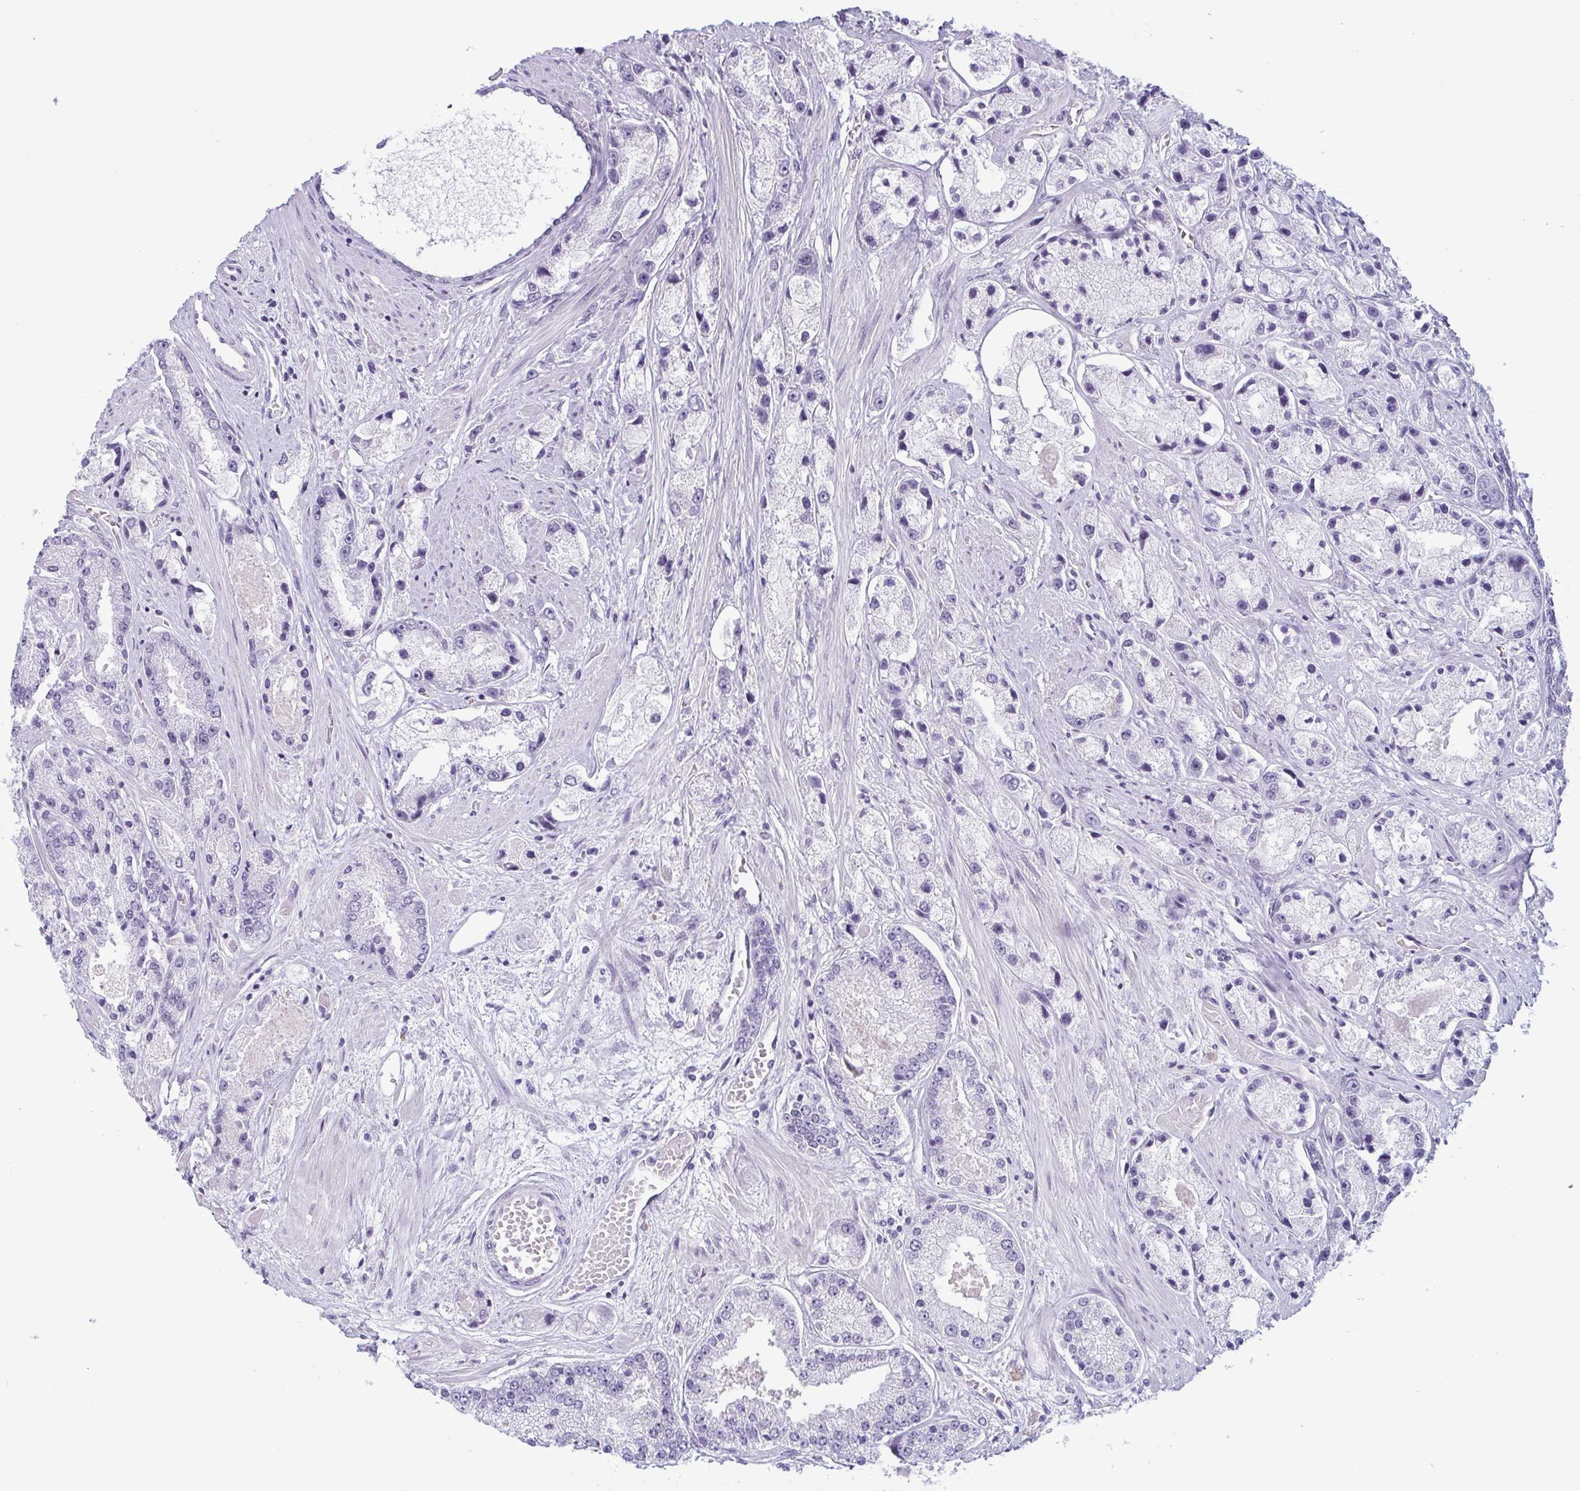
{"staining": {"intensity": "negative", "quantity": "none", "location": "none"}, "tissue": "prostate cancer", "cell_type": "Tumor cells", "image_type": "cancer", "snomed": [{"axis": "morphology", "description": "Adenocarcinoma, High grade"}, {"axis": "topography", "description": "Prostate"}], "caption": "Tumor cells show no significant staining in prostate adenocarcinoma (high-grade).", "gene": "KRT78", "patient": {"sex": "male", "age": 67}}